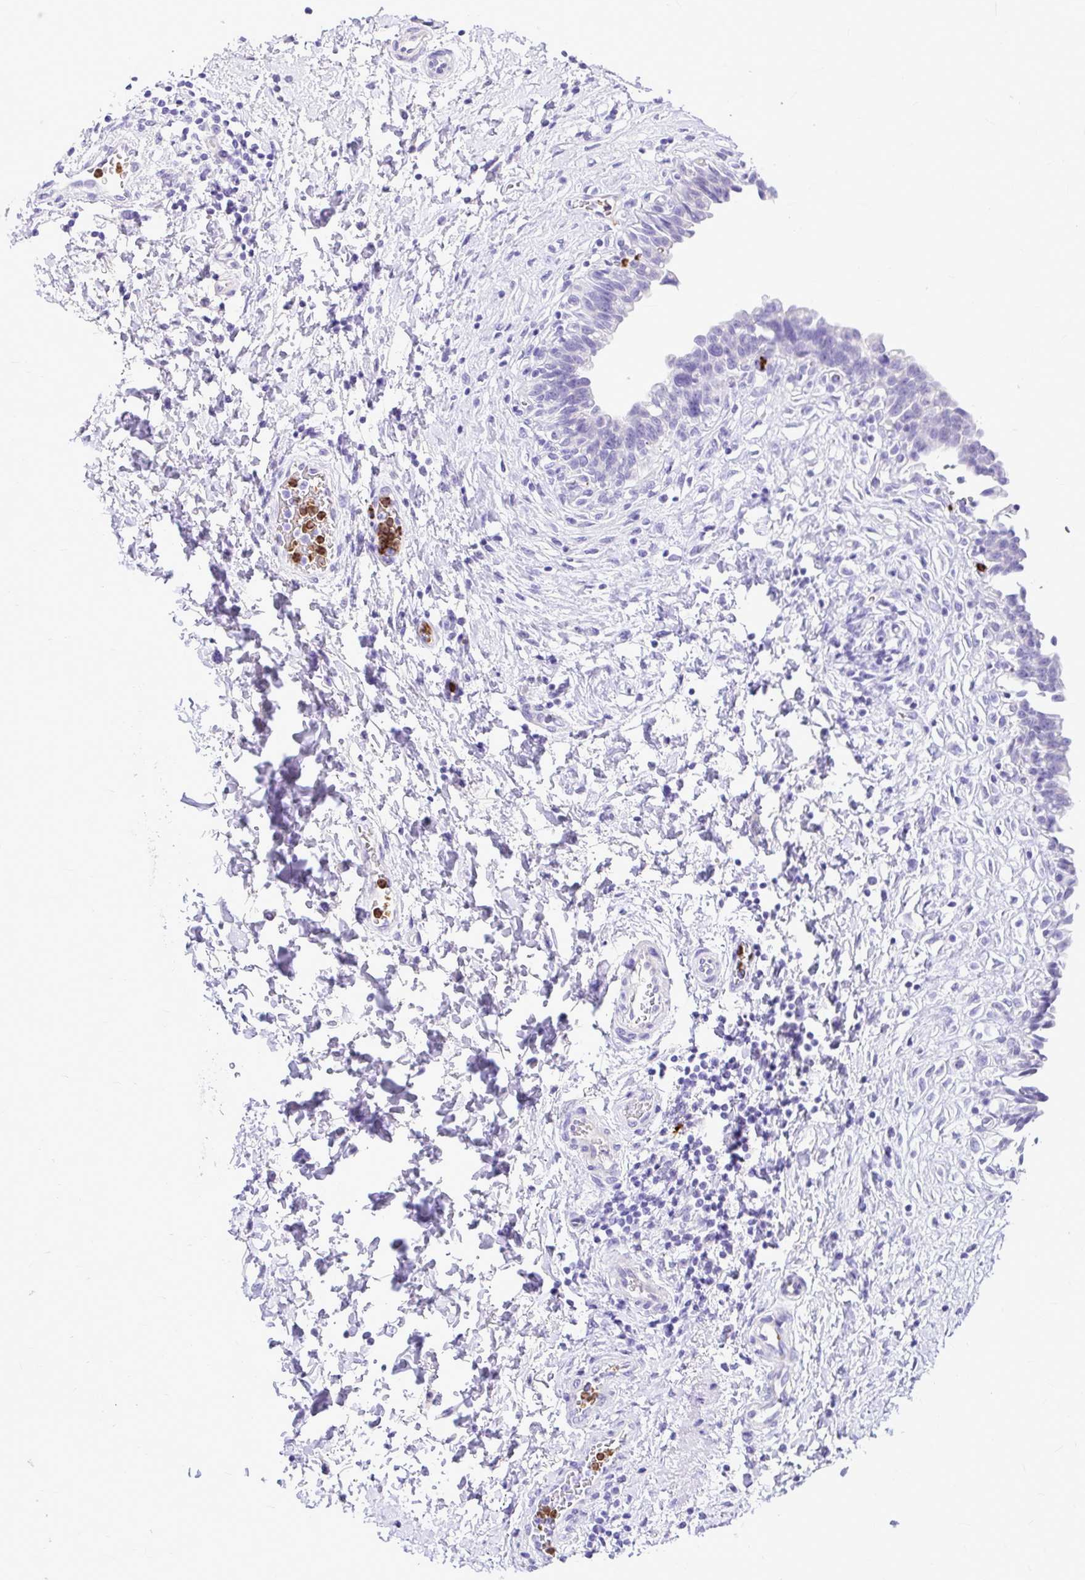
{"staining": {"intensity": "negative", "quantity": "none", "location": "none"}, "tissue": "urinary bladder", "cell_type": "Urothelial cells", "image_type": "normal", "snomed": [{"axis": "morphology", "description": "Normal tissue, NOS"}, {"axis": "topography", "description": "Urinary bladder"}], "caption": "Immunohistochemistry (IHC) photomicrograph of normal urinary bladder: human urinary bladder stained with DAB demonstrates no significant protein positivity in urothelial cells.", "gene": "CLEC1B", "patient": {"sex": "male", "age": 37}}